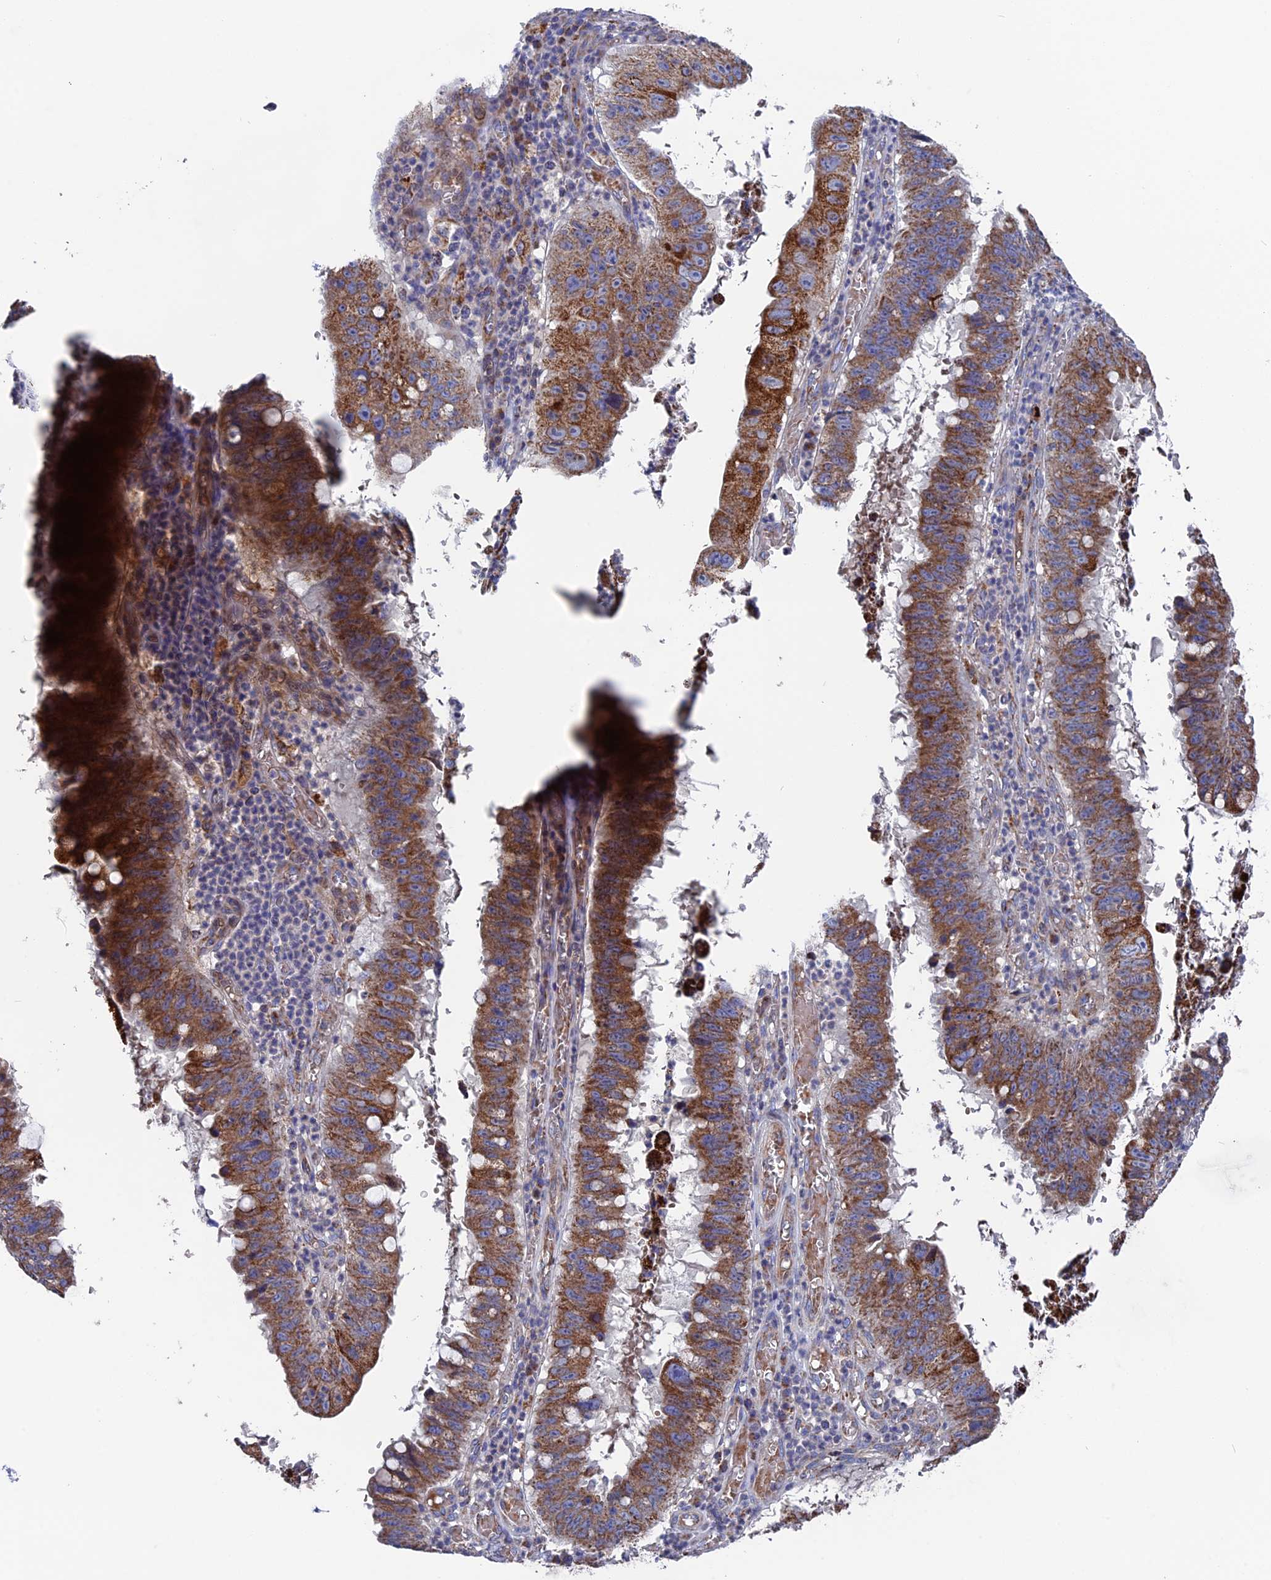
{"staining": {"intensity": "moderate", "quantity": ">75%", "location": "cytoplasmic/membranous"}, "tissue": "stomach cancer", "cell_type": "Tumor cells", "image_type": "cancer", "snomed": [{"axis": "morphology", "description": "Adenocarcinoma, NOS"}, {"axis": "topography", "description": "Stomach"}], "caption": "Protein staining of stomach cancer tissue demonstrates moderate cytoplasmic/membranous staining in approximately >75% of tumor cells.", "gene": "TGFA", "patient": {"sex": "male", "age": 59}}